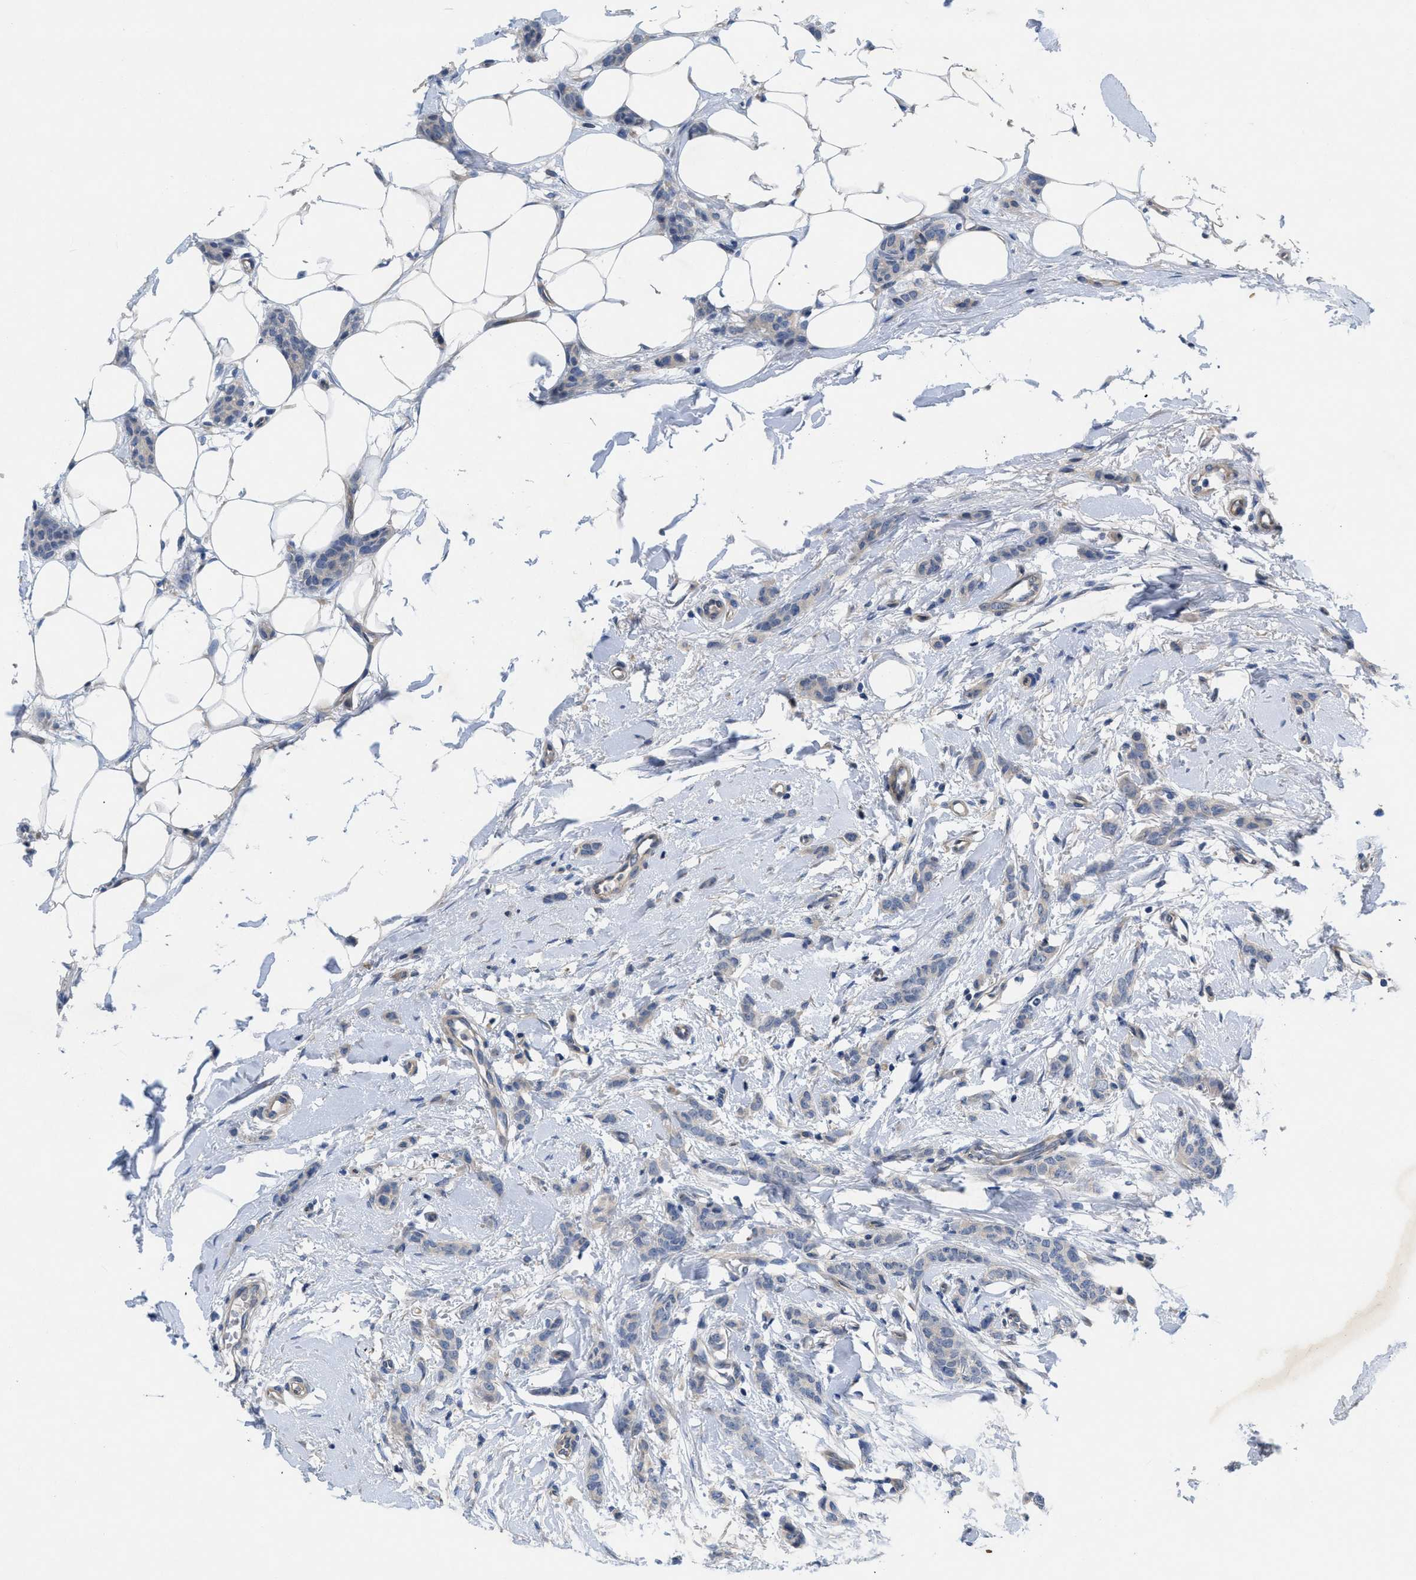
{"staining": {"intensity": "negative", "quantity": "none", "location": "none"}, "tissue": "breast cancer", "cell_type": "Tumor cells", "image_type": "cancer", "snomed": [{"axis": "morphology", "description": "Lobular carcinoma"}, {"axis": "topography", "description": "Skin"}, {"axis": "topography", "description": "Breast"}], "caption": "High power microscopy micrograph of an immunohistochemistry (IHC) histopathology image of breast lobular carcinoma, revealing no significant expression in tumor cells.", "gene": "NDEL1", "patient": {"sex": "female", "age": 46}}